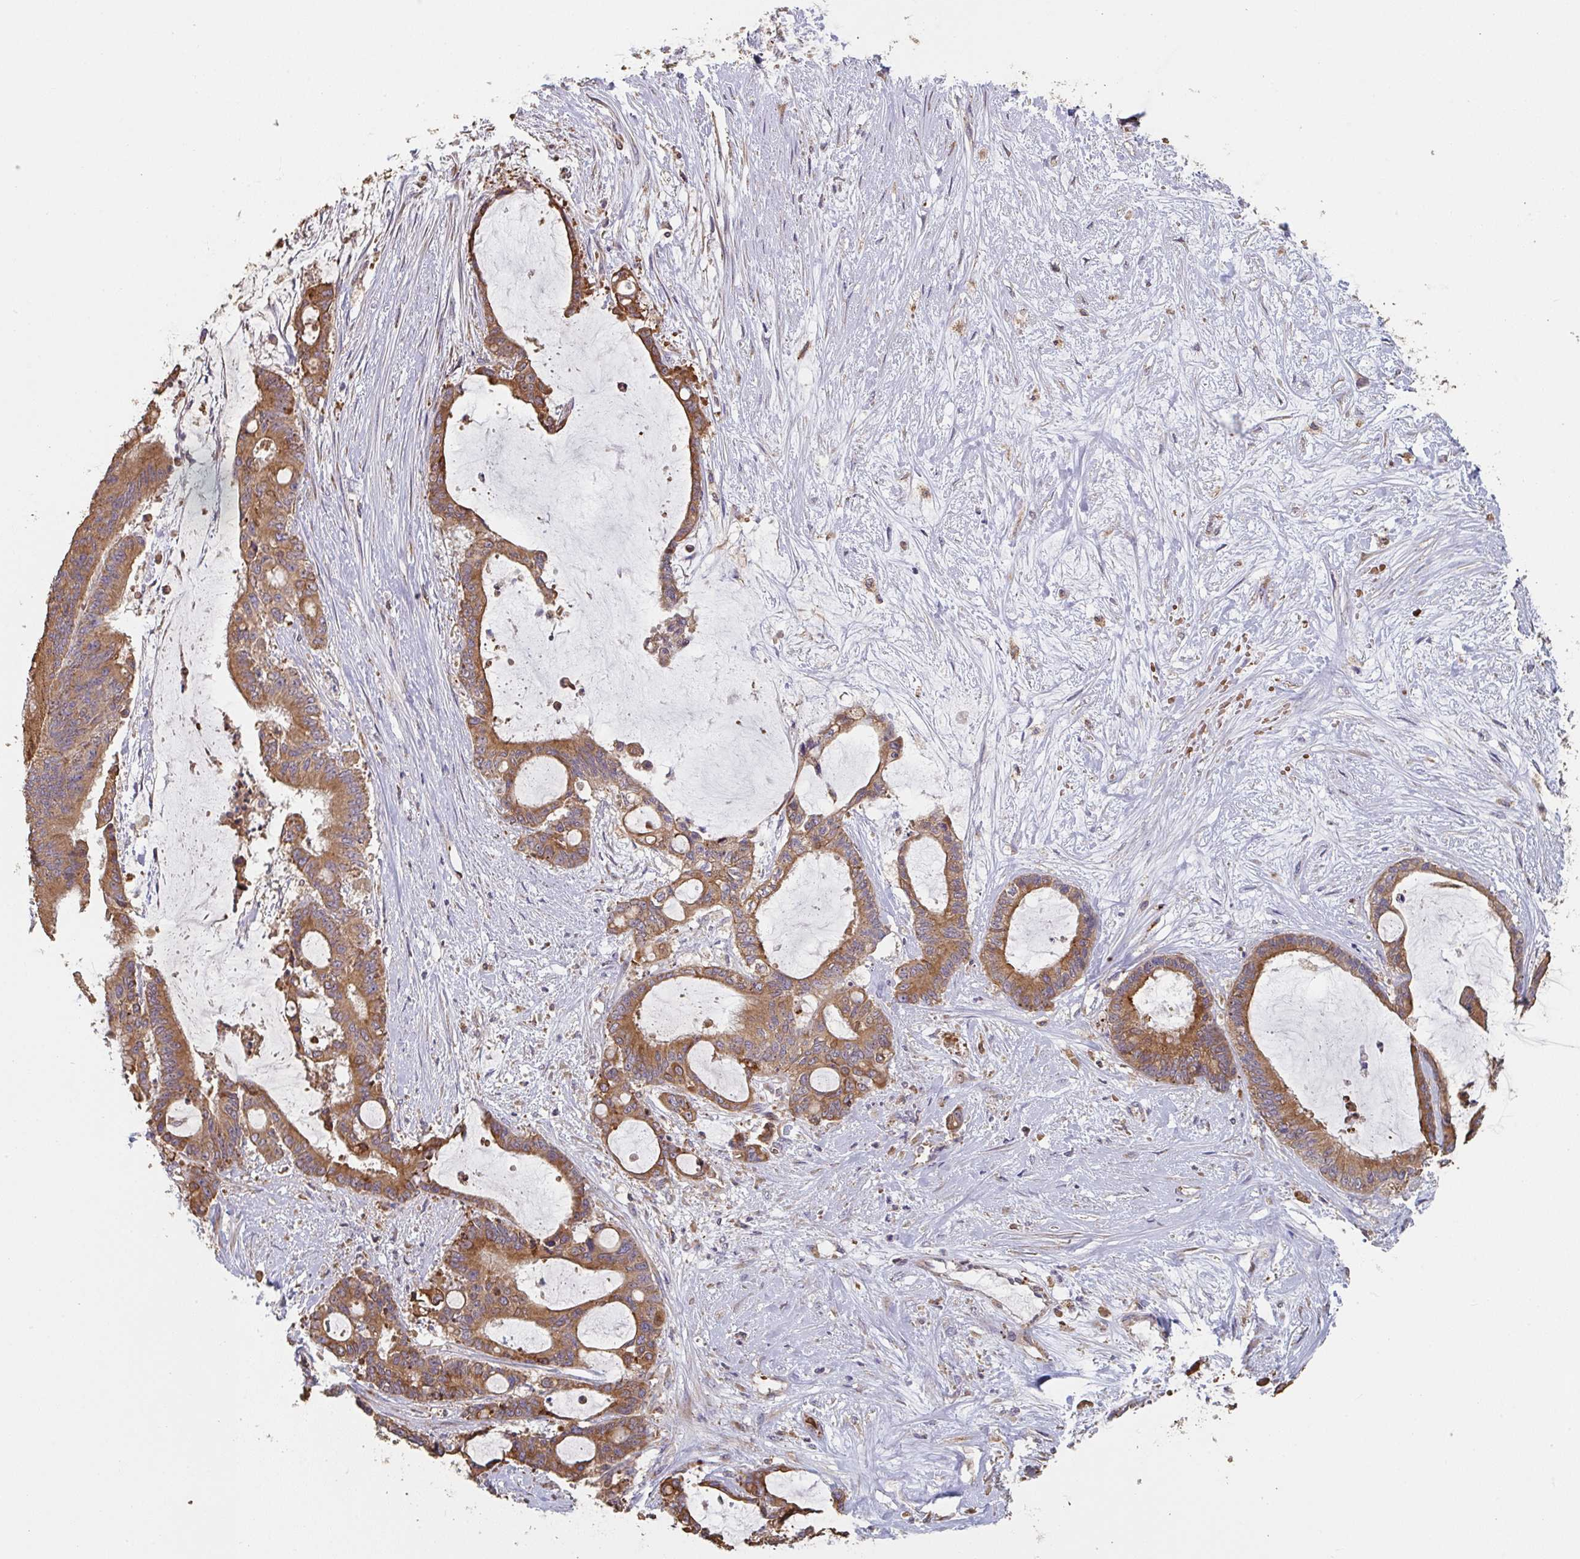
{"staining": {"intensity": "moderate", "quantity": ">75%", "location": "cytoplasmic/membranous"}, "tissue": "liver cancer", "cell_type": "Tumor cells", "image_type": "cancer", "snomed": [{"axis": "morphology", "description": "Normal tissue, NOS"}, {"axis": "morphology", "description": "Cholangiocarcinoma"}, {"axis": "topography", "description": "Liver"}, {"axis": "topography", "description": "Peripheral nerve tissue"}], "caption": "High-power microscopy captured an immunohistochemistry image of liver cholangiocarcinoma, revealing moderate cytoplasmic/membranous staining in approximately >75% of tumor cells.", "gene": "POLG", "patient": {"sex": "female", "age": 73}}